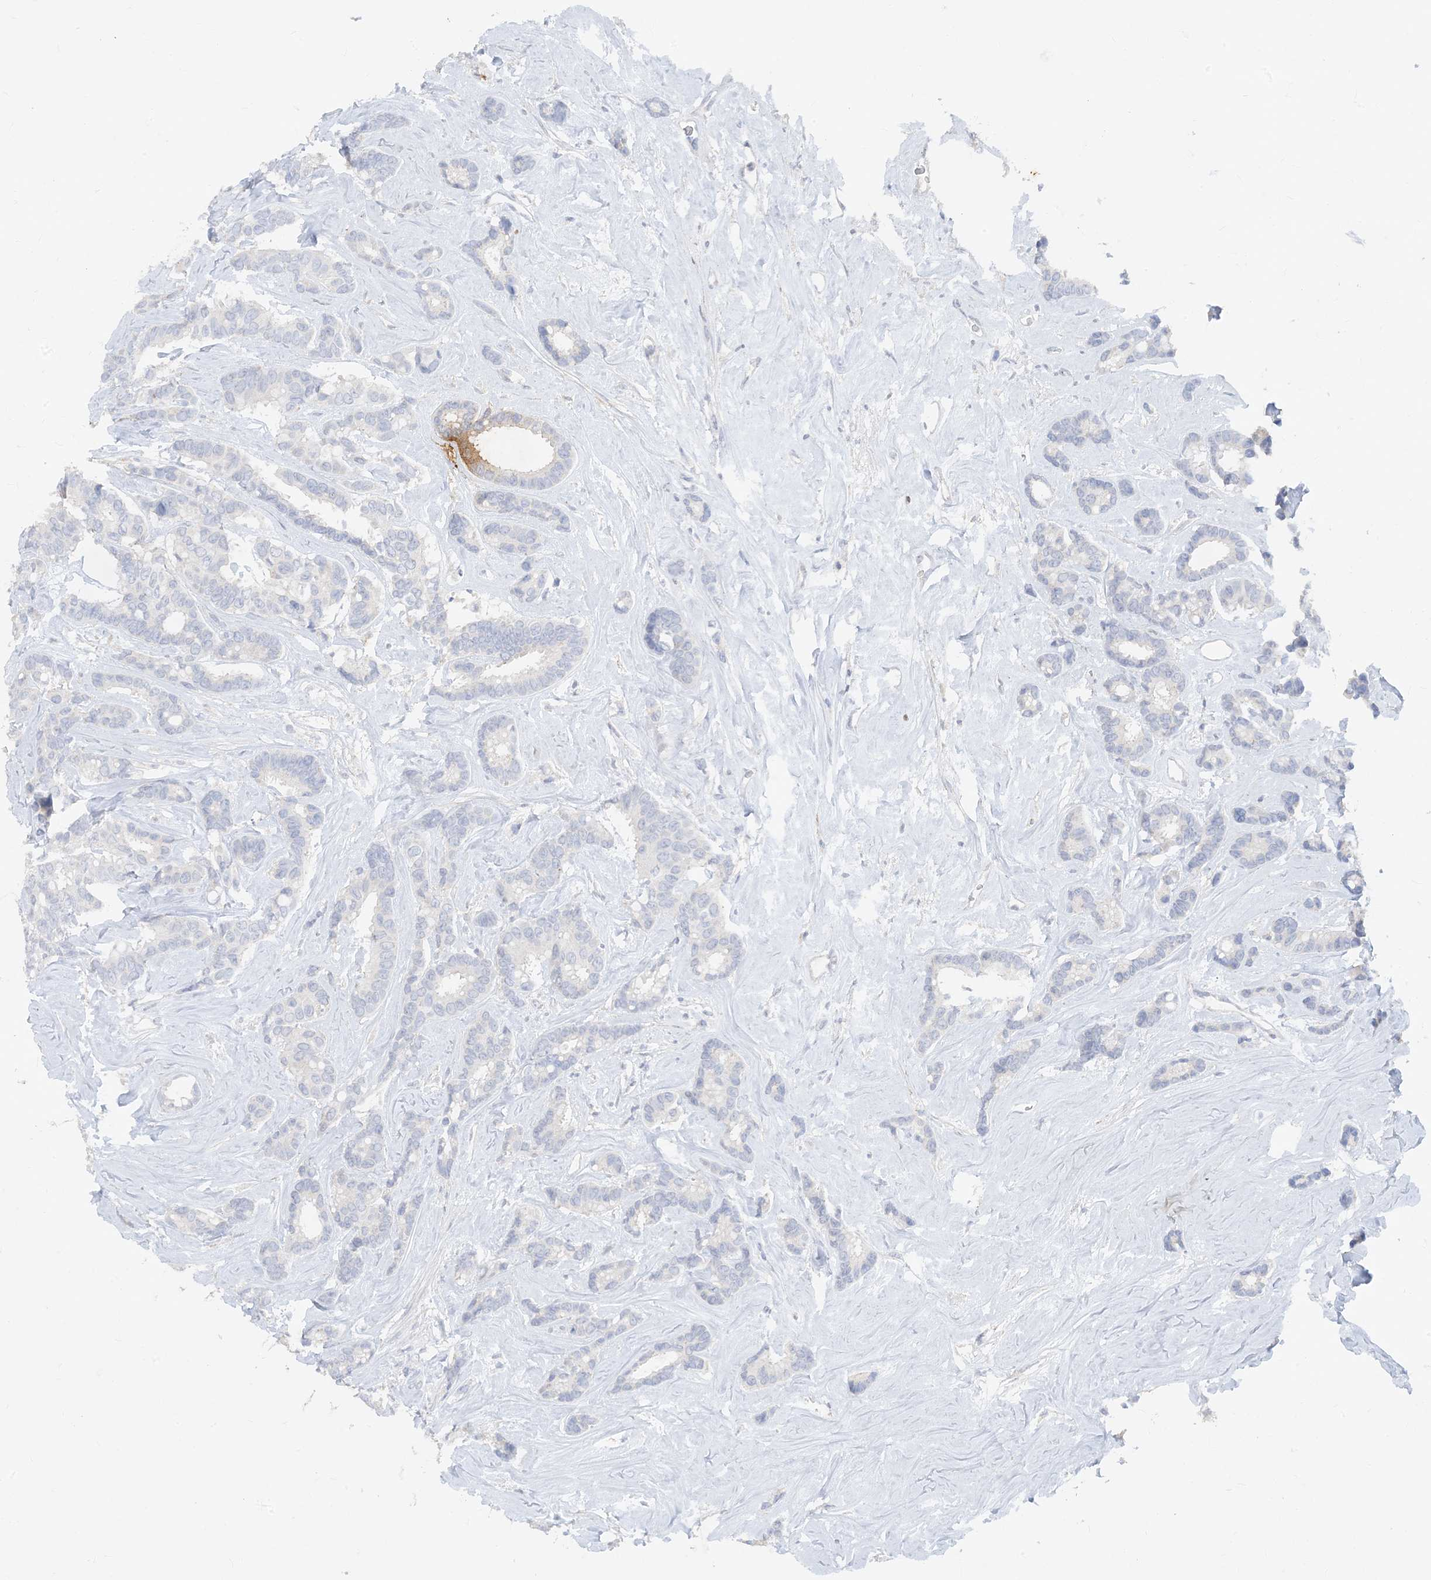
{"staining": {"intensity": "moderate", "quantity": "<25%", "location": "cytoplasmic/membranous"}, "tissue": "breast cancer", "cell_type": "Tumor cells", "image_type": "cancer", "snomed": [{"axis": "morphology", "description": "Duct carcinoma"}, {"axis": "topography", "description": "Breast"}], "caption": "Protein analysis of breast infiltrating ductal carcinoma tissue reveals moderate cytoplasmic/membranous staining in approximately <25% of tumor cells.", "gene": "TBX21", "patient": {"sex": "female", "age": 87}}